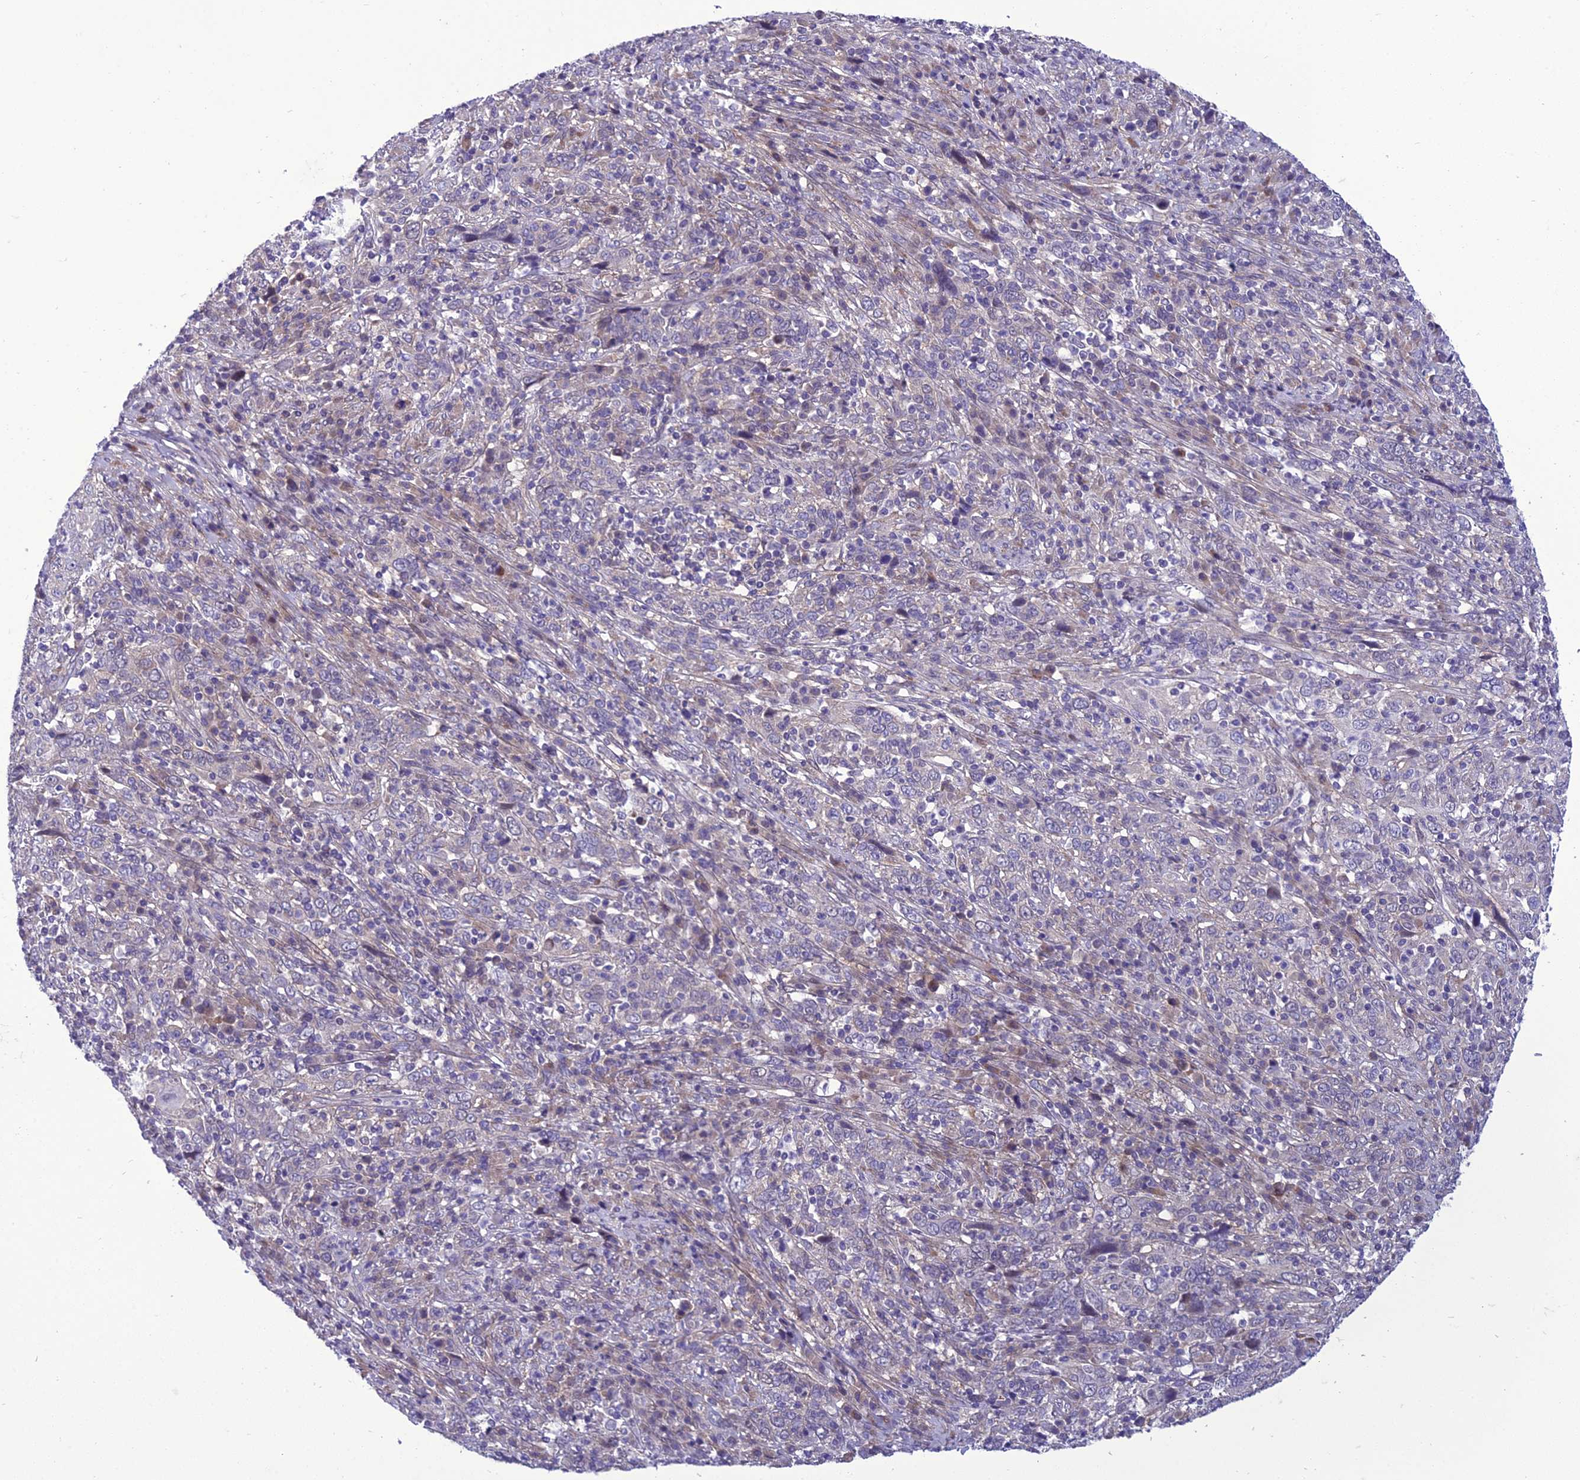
{"staining": {"intensity": "negative", "quantity": "none", "location": "none"}, "tissue": "cervical cancer", "cell_type": "Tumor cells", "image_type": "cancer", "snomed": [{"axis": "morphology", "description": "Squamous cell carcinoma, NOS"}, {"axis": "topography", "description": "Cervix"}], "caption": "IHC of human cervical cancer (squamous cell carcinoma) displays no staining in tumor cells. The staining was performed using DAB to visualize the protein expression in brown, while the nuclei were stained in blue with hematoxylin (Magnification: 20x).", "gene": "GAB4", "patient": {"sex": "female", "age": 46}}